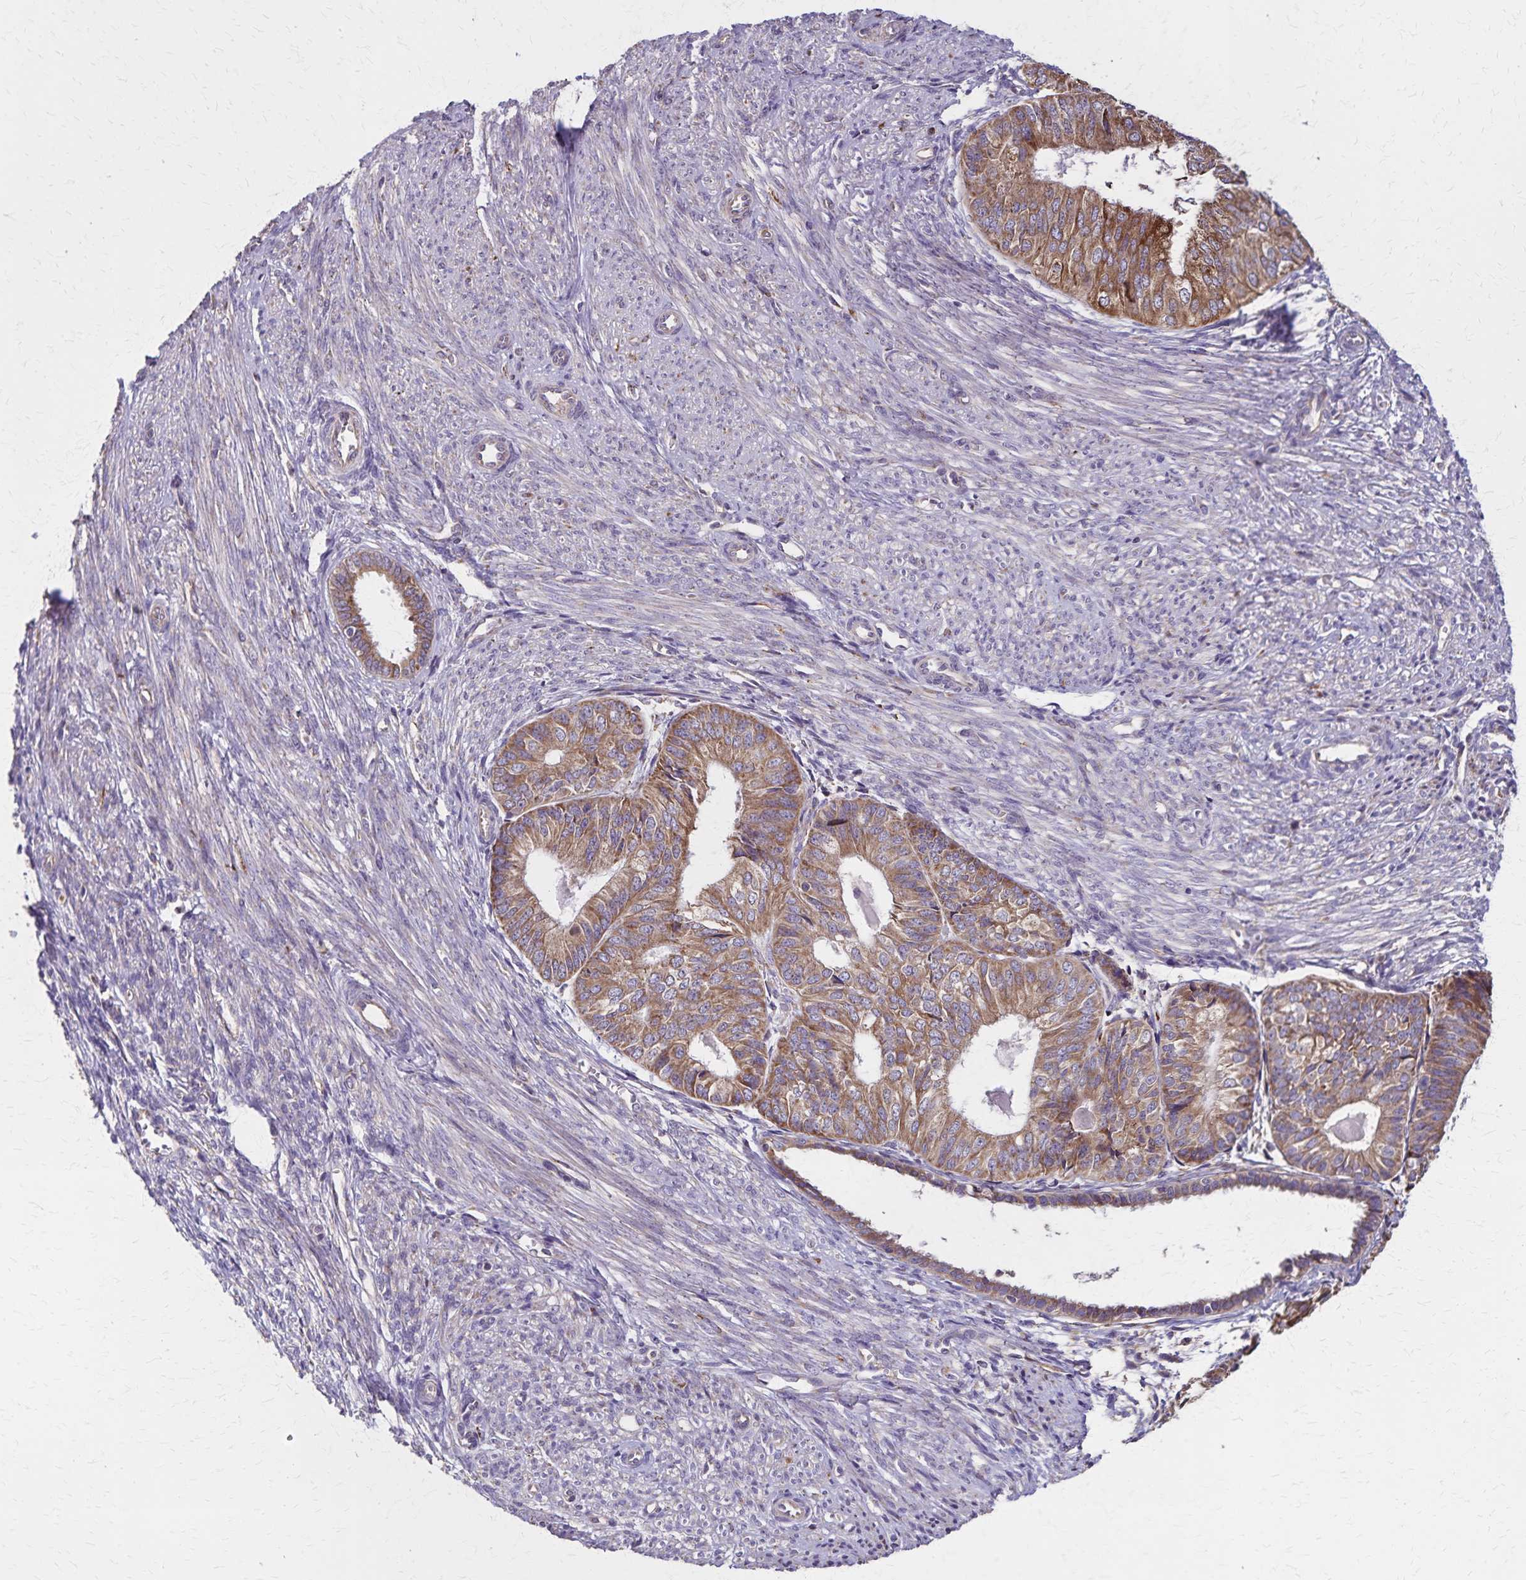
{"staining": {"intensity": "moderate", "quantity": ">75%", "location": "cytoplasmic/membranous"}, "tissue": "endometrial cancer", "cell_type": "Tumor cells", "image_type": "cancer", "snomed": [{"axis": "morphology", "description": "Adenocarcinoma, NOS"}, {"axis": "topography", "description": "Endometrium"}], "caption": "Protein expression by IHC reveals moderate cytoplasmic/membranous staining in approximately >75% of tumor cells in endometrial cancer (adenocarcinoma).", "gene": "RNF10", "patient": {"sex": "female", "age": 58}}